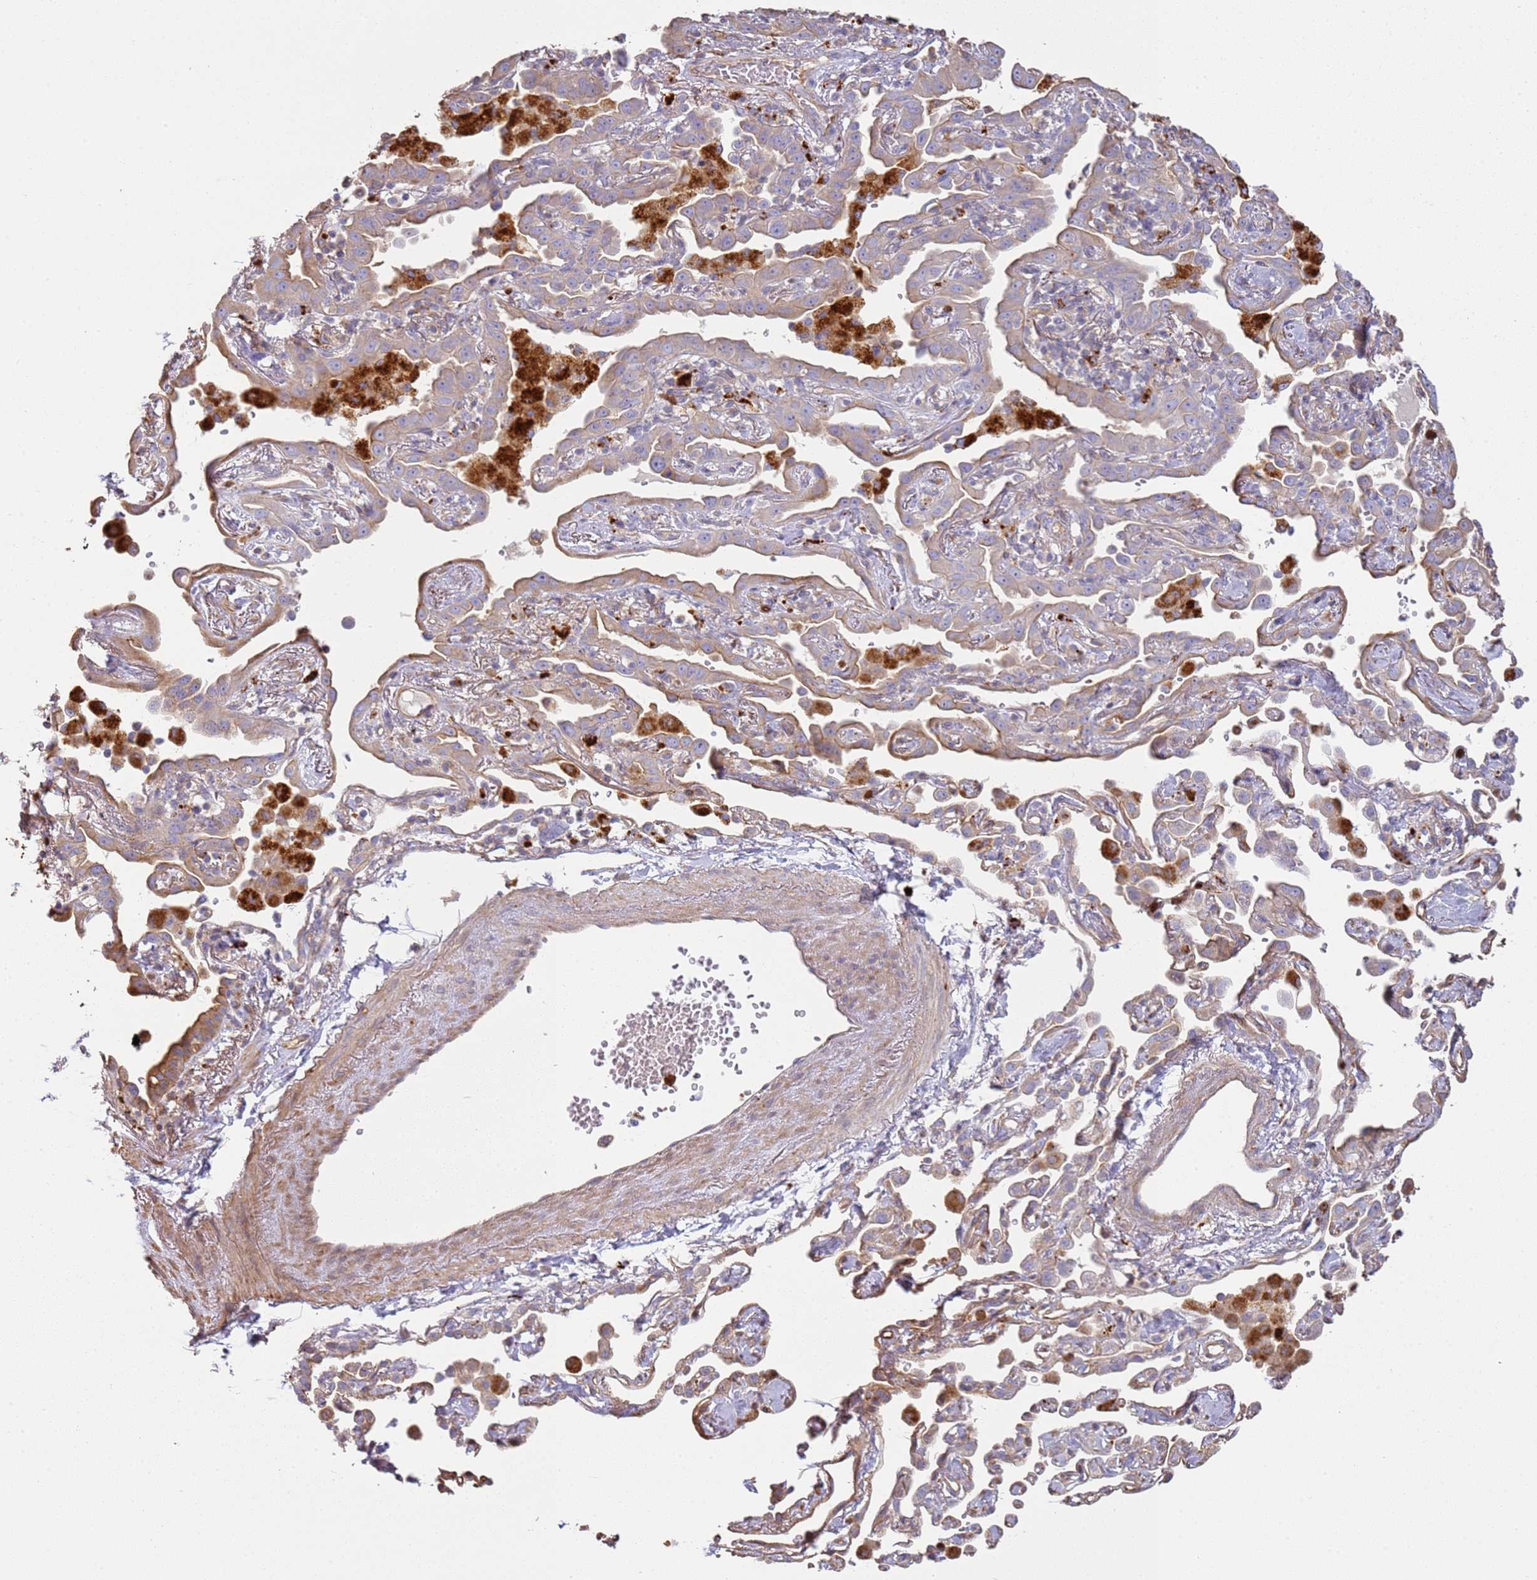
{"staining": {"intensity": "negative", "quantity": "none", "location": "none"}, "tissue": "lung cancer", "cell_type": "Tumor cells", "image_type": "cancer", "snomed": [{"axis": "morphology", "description": "Adenocarcinoma, NOS"}, {"axis": "topography", "description": "Lung"}], "caption": "Immunohistochemical staining of human adenocarcinoma (lung) displays no significant expression in tumor cells.", "gene": "NDUFAF4", "patient": {"sex": "male", "age": 67}}